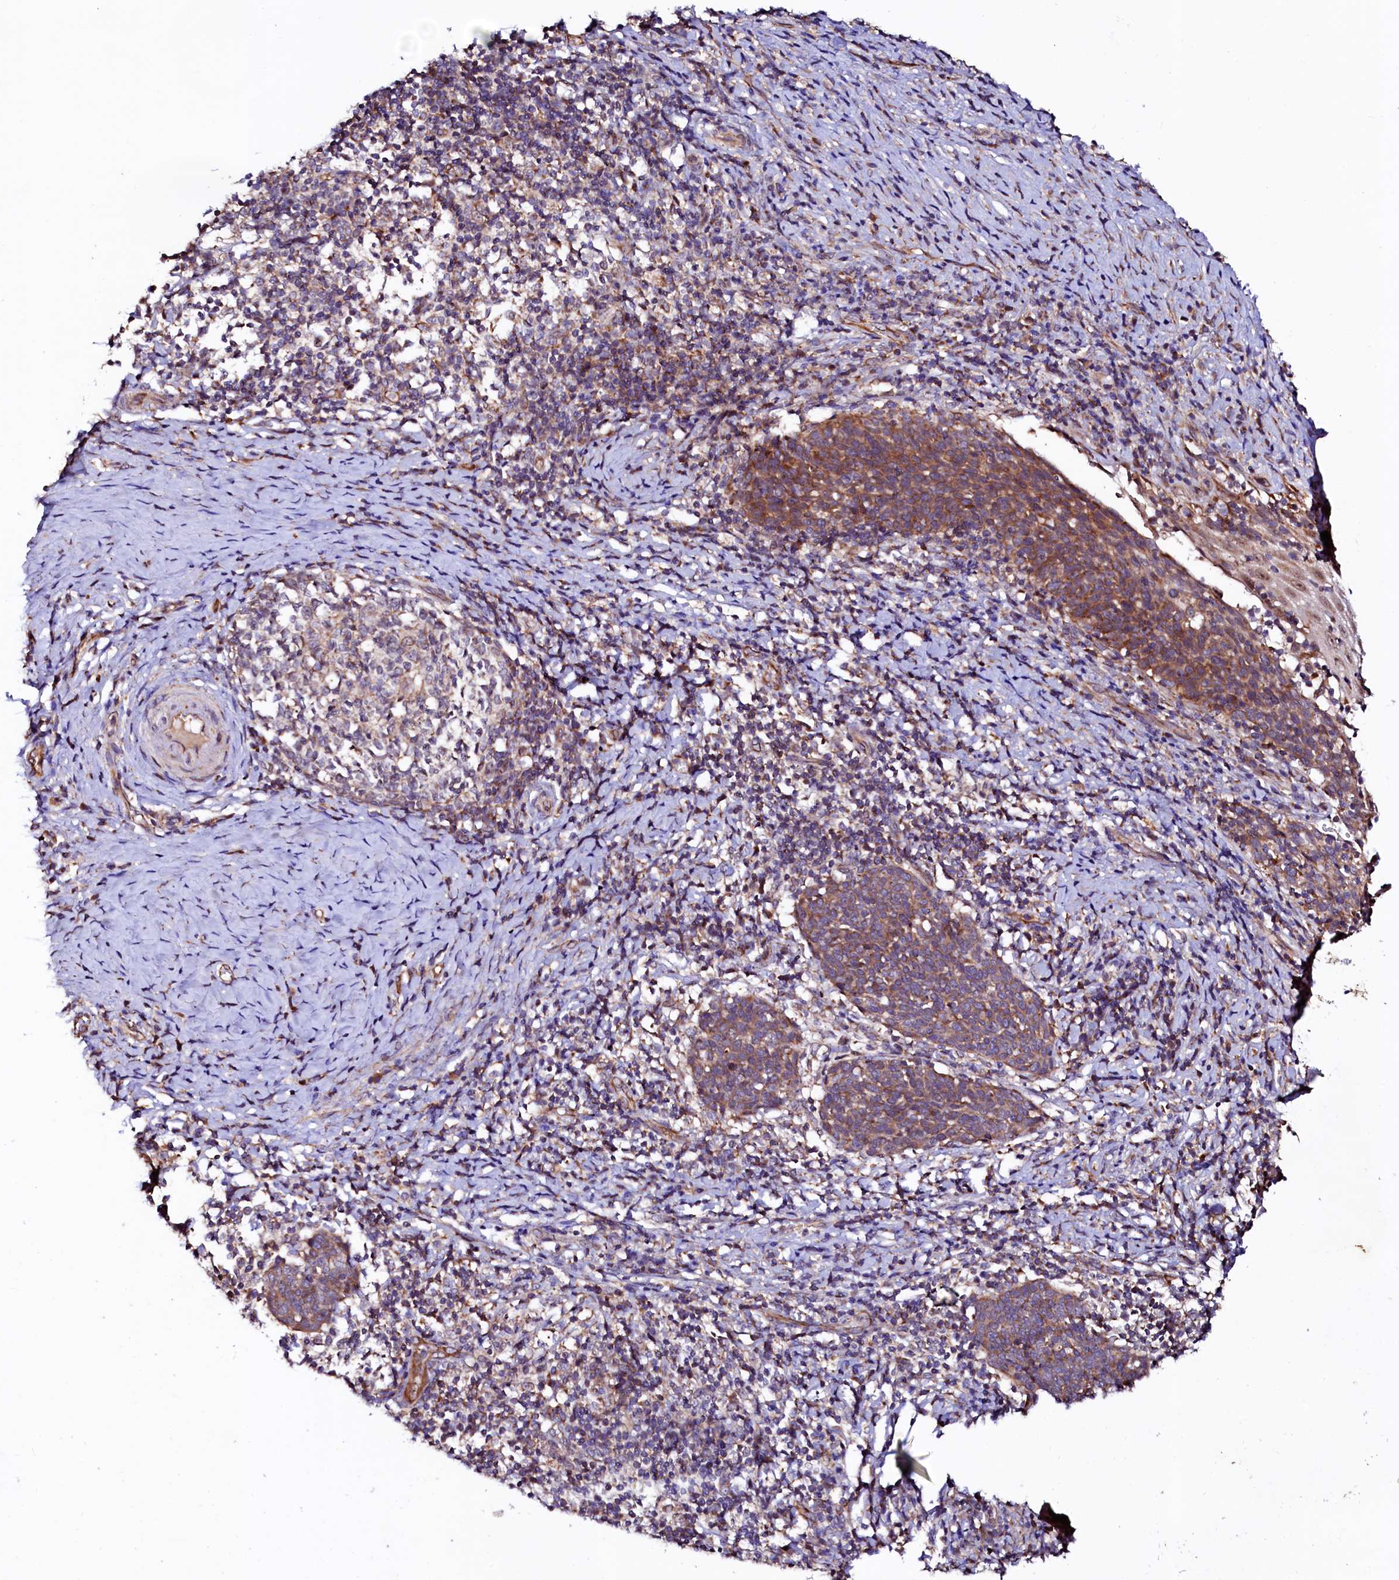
{"staining": {"intensity": "moderate", "quantity": ">75%", "location": "cytoplasmic/membranous"}, "tissue": "cervical cancer", "cell_type": "Tumor cells", "image_type": "cancer", "snomed": [{"axis": "morphology", "description": "Normal tissue, NOS"}, {"axis": "morphology", "description": "Squamous cell carcinoma, NOS"}, {"axis": "topography", "description": "Cervix"}], "caption": "Squamous cell carcinoma (cervical) tissue demonstrates moderate cytoplasmic/membranous expression in approximately >75% of tumor cells, visualized by immunohistochemistry.", "gene": "UBE3C", "patient": {"sex": "female", "age": 39}}